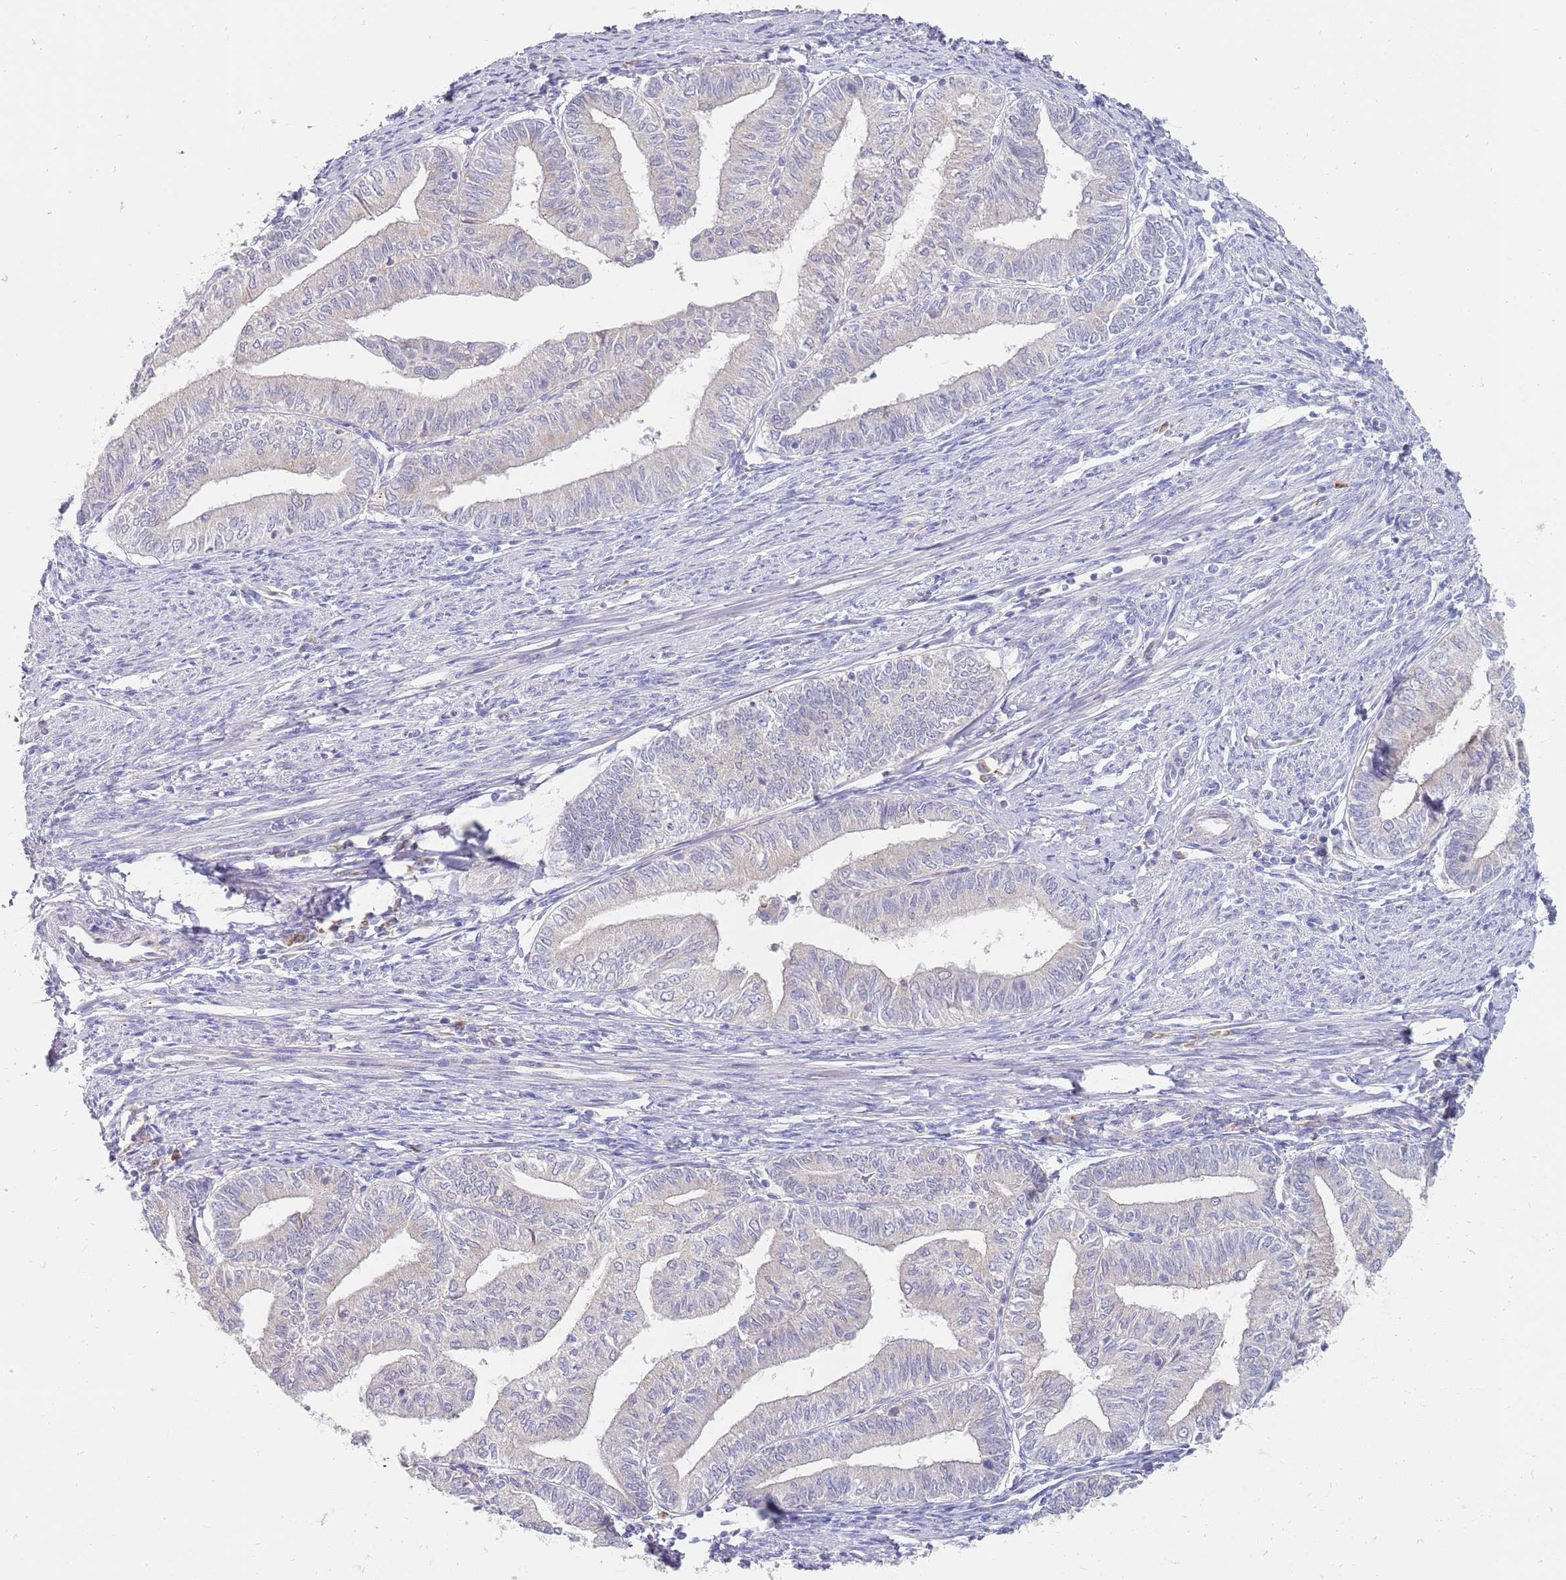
{"staining": {"intensity": "negative", "quantity": "none", "location": "none"}, "tissue": "endometrial cancer", "cell_type": "Tumor cells", "image_type": "cancer", "snomed": [{"axis": "morphology", "description": "Adenocarcinoma, NOS"}, {"axis": "topography", "description": "Endometrium"}], "caption": "This is a micrograph of IHC staining of endometrial cancer (adenocarcinoma), which shows no positivity in tumor cells.", "gene": "STK25", "patient": {"sex": "female", "age": 66}}